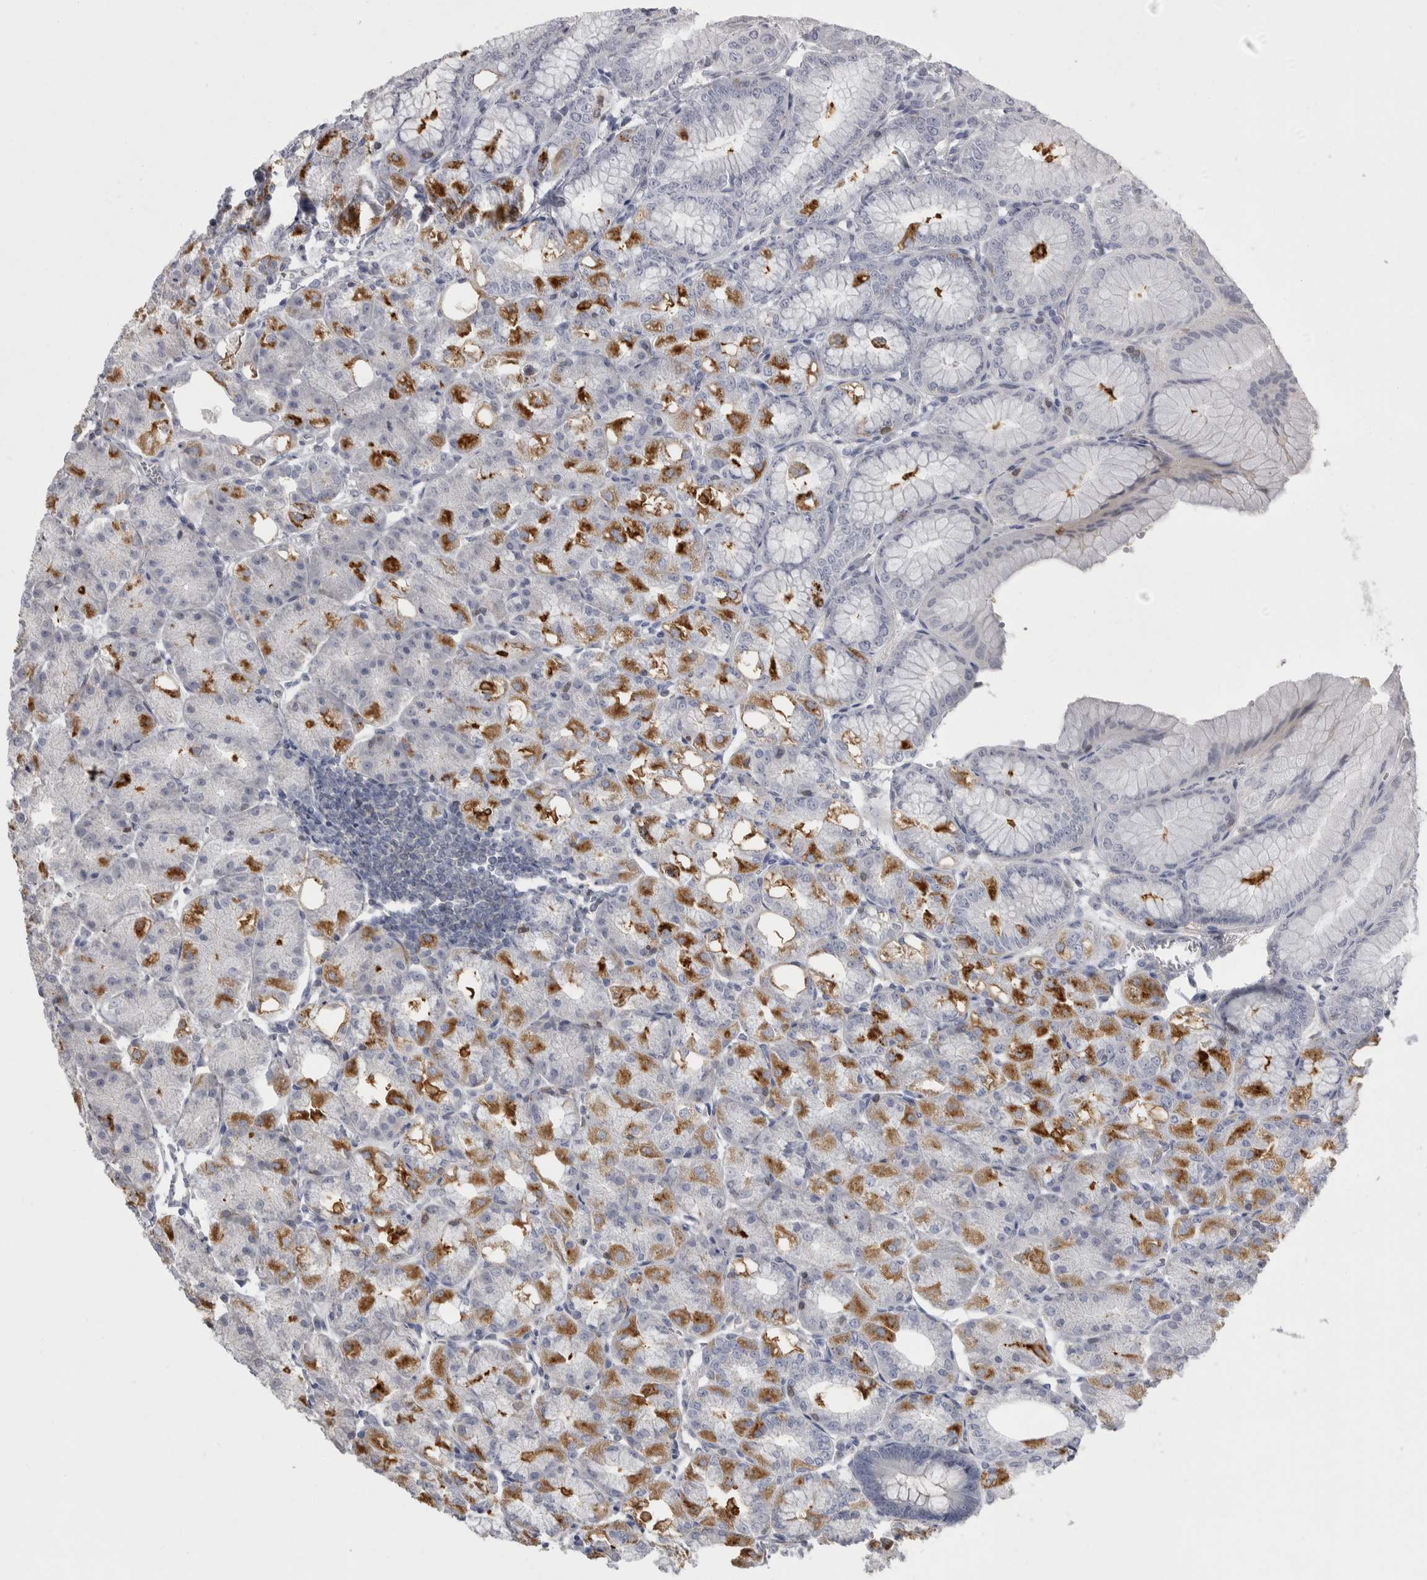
{"staining": {"intensity": "moderate", "quantity": "25%-75%", "location": "cytoplasmic/membranous"}, "tissue": "stomach", "cell_type": "Glandular cells", "image_type": "normal", "snomed": [{"axis": "morphology", "description": "Normal tissue, NOS"}, {"axis": "topography", "description": "Stomach, lower"}], "caption": "High-power microscopy captured an IHC image of unremarkable stomach, revealing moderate cytoplasmic/membranous staining in about 25%-75% of glandular cells.", "gene": "CEP295NL", "patient": {"sex": "male", "age": 71}}